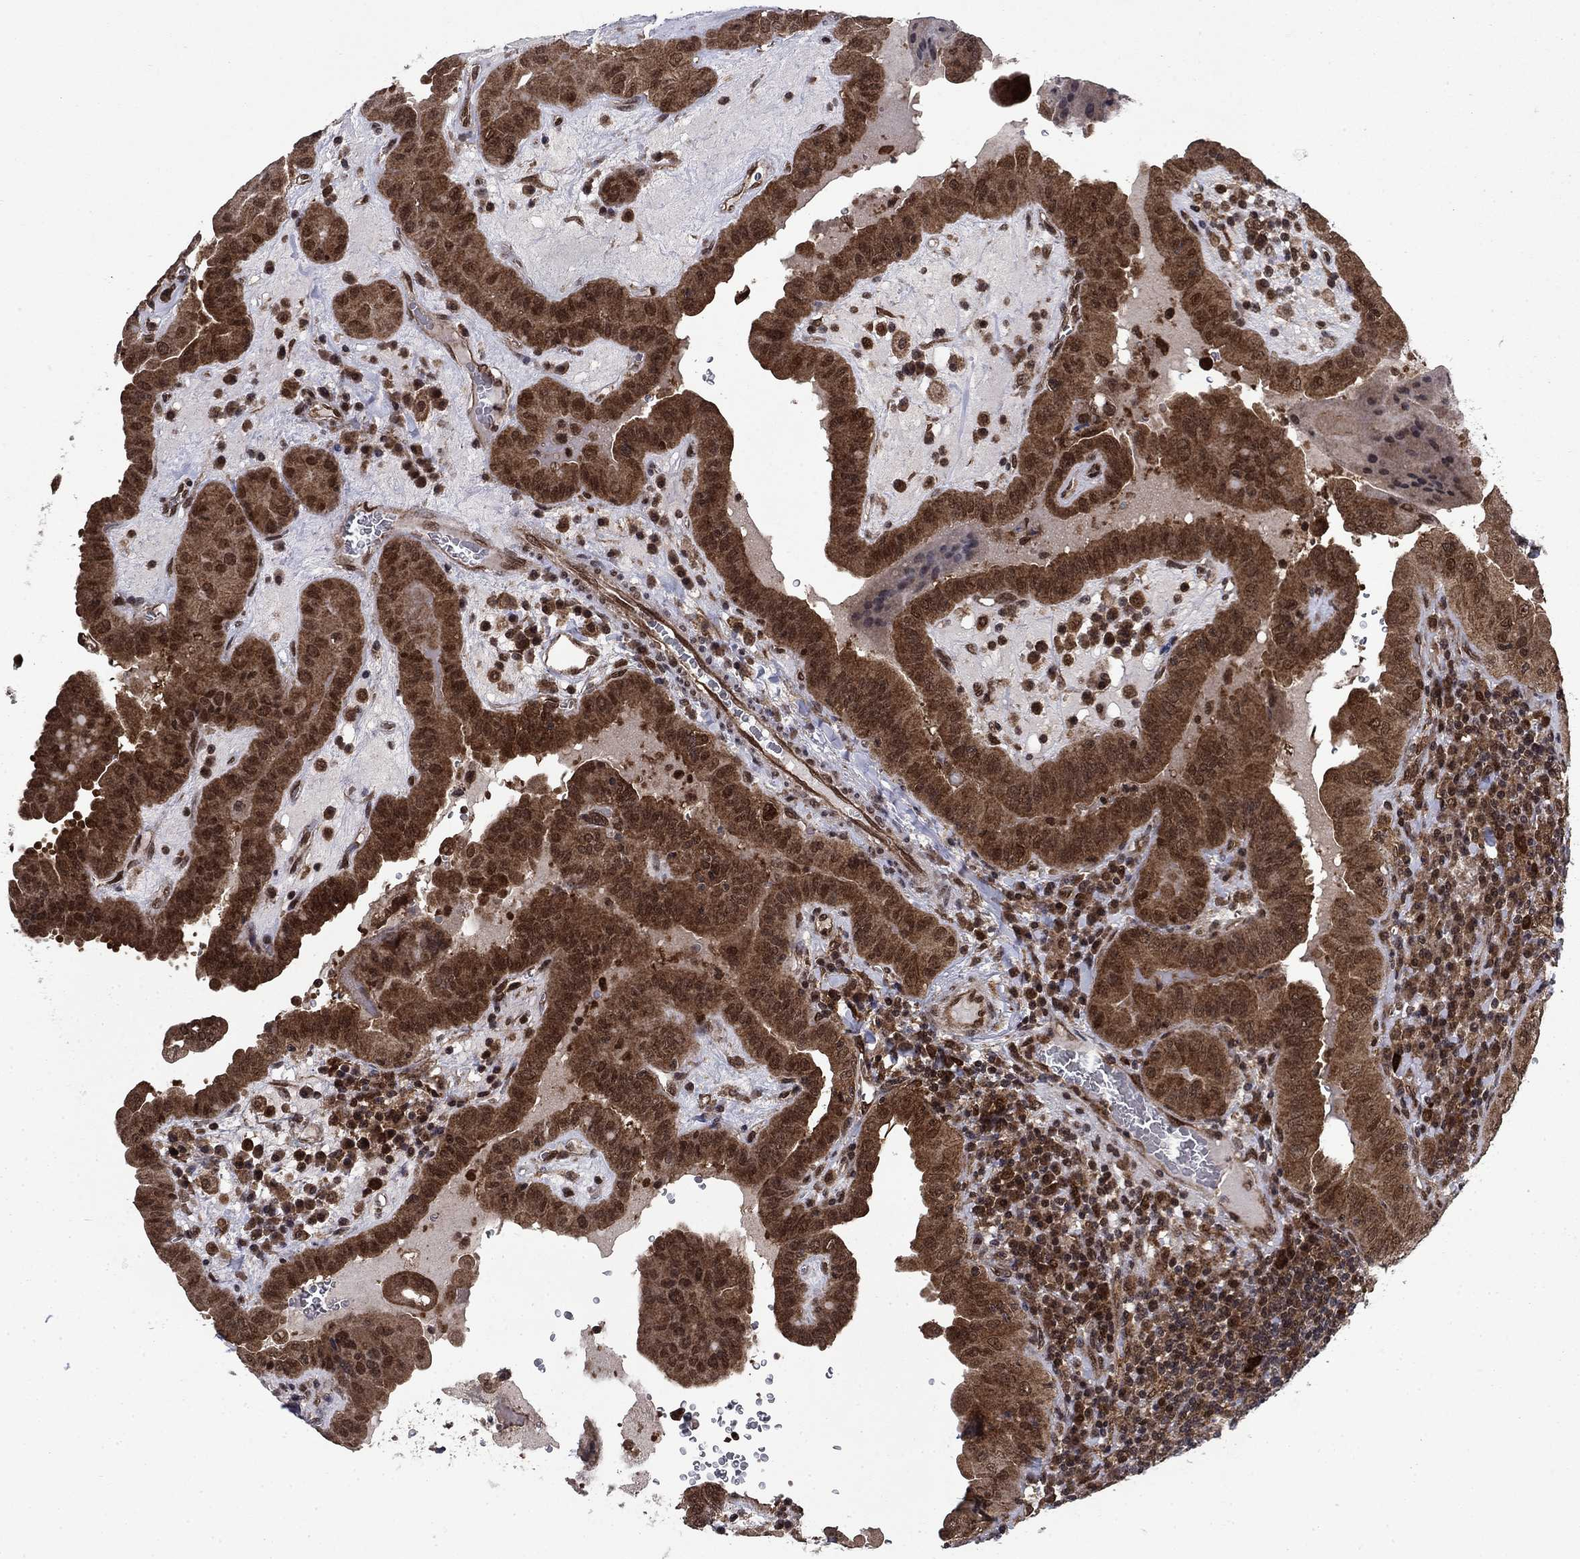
{"staining": {"intensity": "moderate", "quantity": ">75%", "location": "cytoplasmic/membranous,nuclear"}, "tissue": "thyroid cancer", "cell_type": "Tumor cells", "image_type": "cancer", "snomed": [{"axis": "morphology", "description": "Papillary adenocarcinoma, NOS"}, {"axis": "topography", "description": "Thyroid gland"}], "caption": "Immunohistochemistry (IHC) image of thyroid papillary adenocarcinoma stained for a protein (brown), which shows medium levels of moderate cytoplasmic/membranous and nuclear staining in about >75% of tumor cells.", "gene": "DNAJA1", "patient": {"sex": "female", "age": 37}}